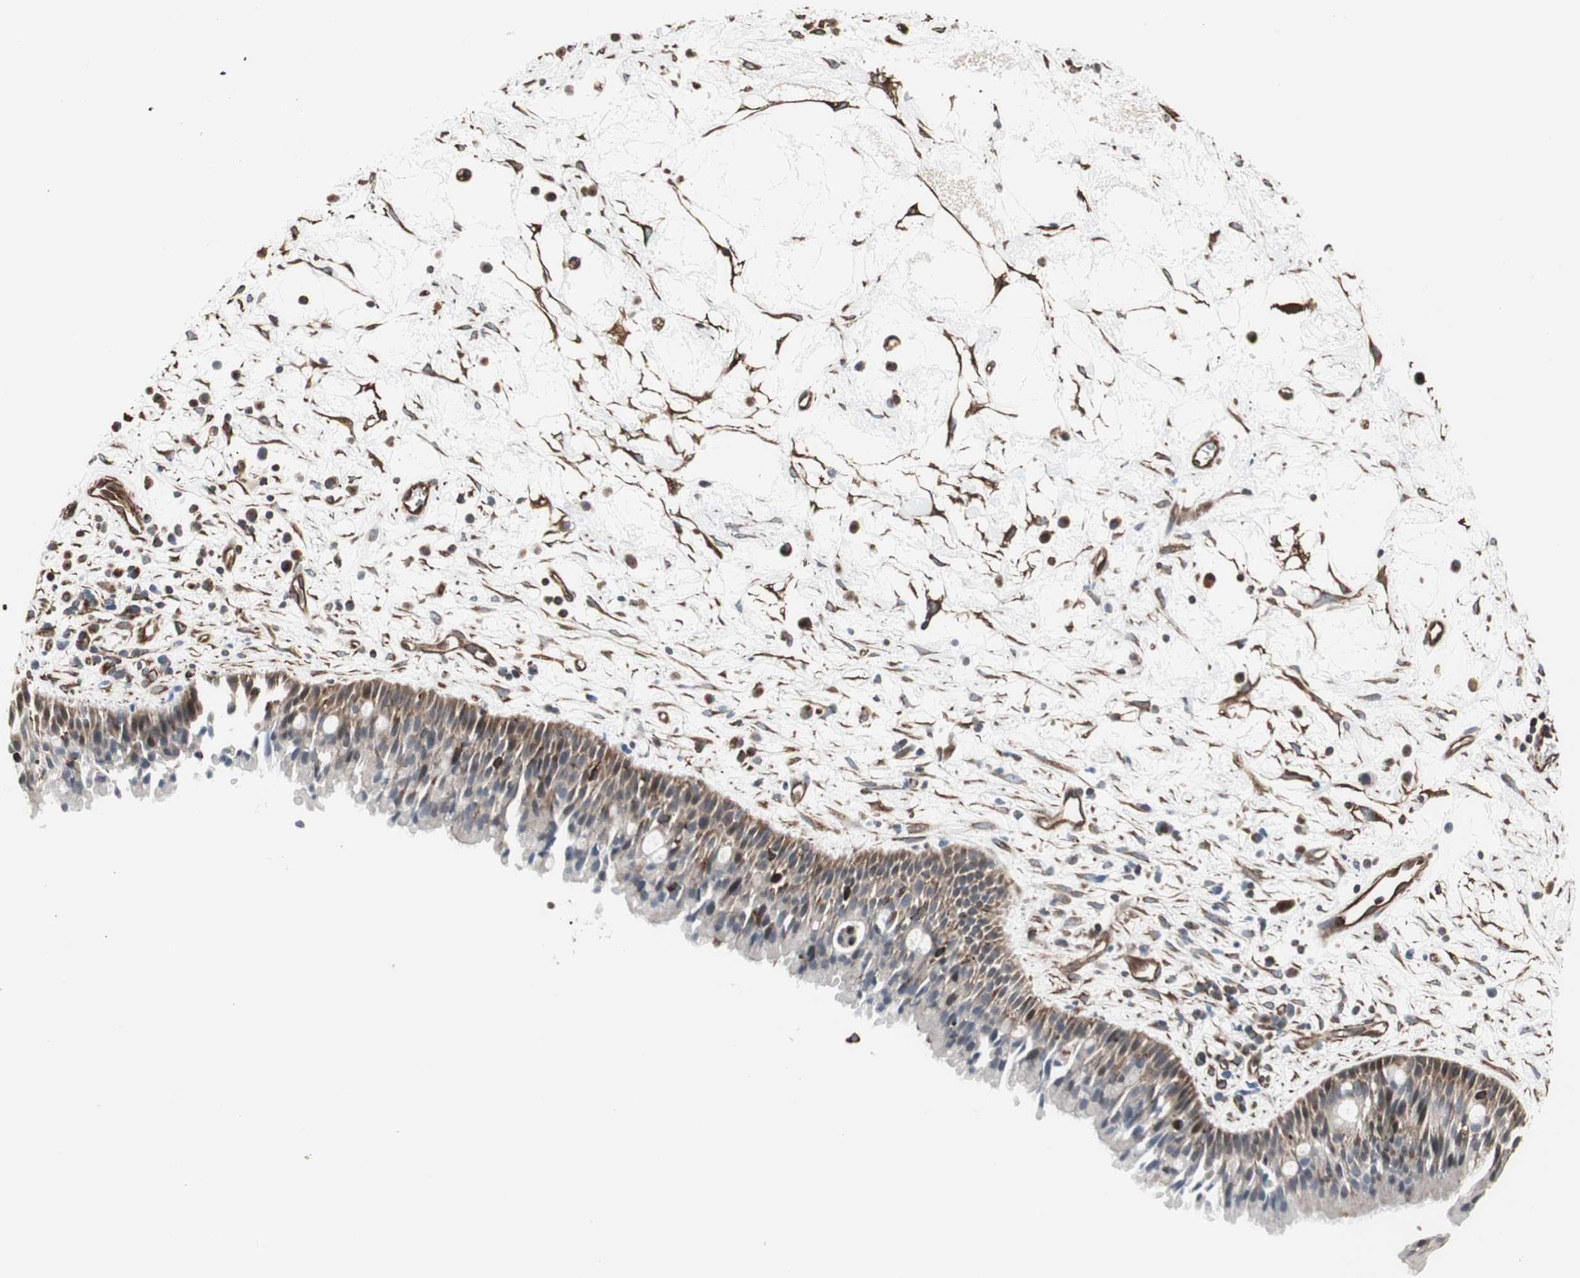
{"staining": {"intensity": "weak", "quantity": ">75%", "location": "cytoplasmic/membranous"}, "tissue": "nasopharynx", "cell_type": "Respiratory epithelial cells", "image_type": "normal", "snomed": [{"axis": "morphology", "description": "Normal tissue, NOS"}, {"axis": "topography", "description": "Nasopharynx"}], "caption": "DAB immunohistochemical staining of benign human nasopharynx displays weak cytoplasmic/membranous protein positivity in approximately >75% of respiratory epithelial cells.", "gene": "MAD2L2", "patient": {"sex": "male", "age": 13}}